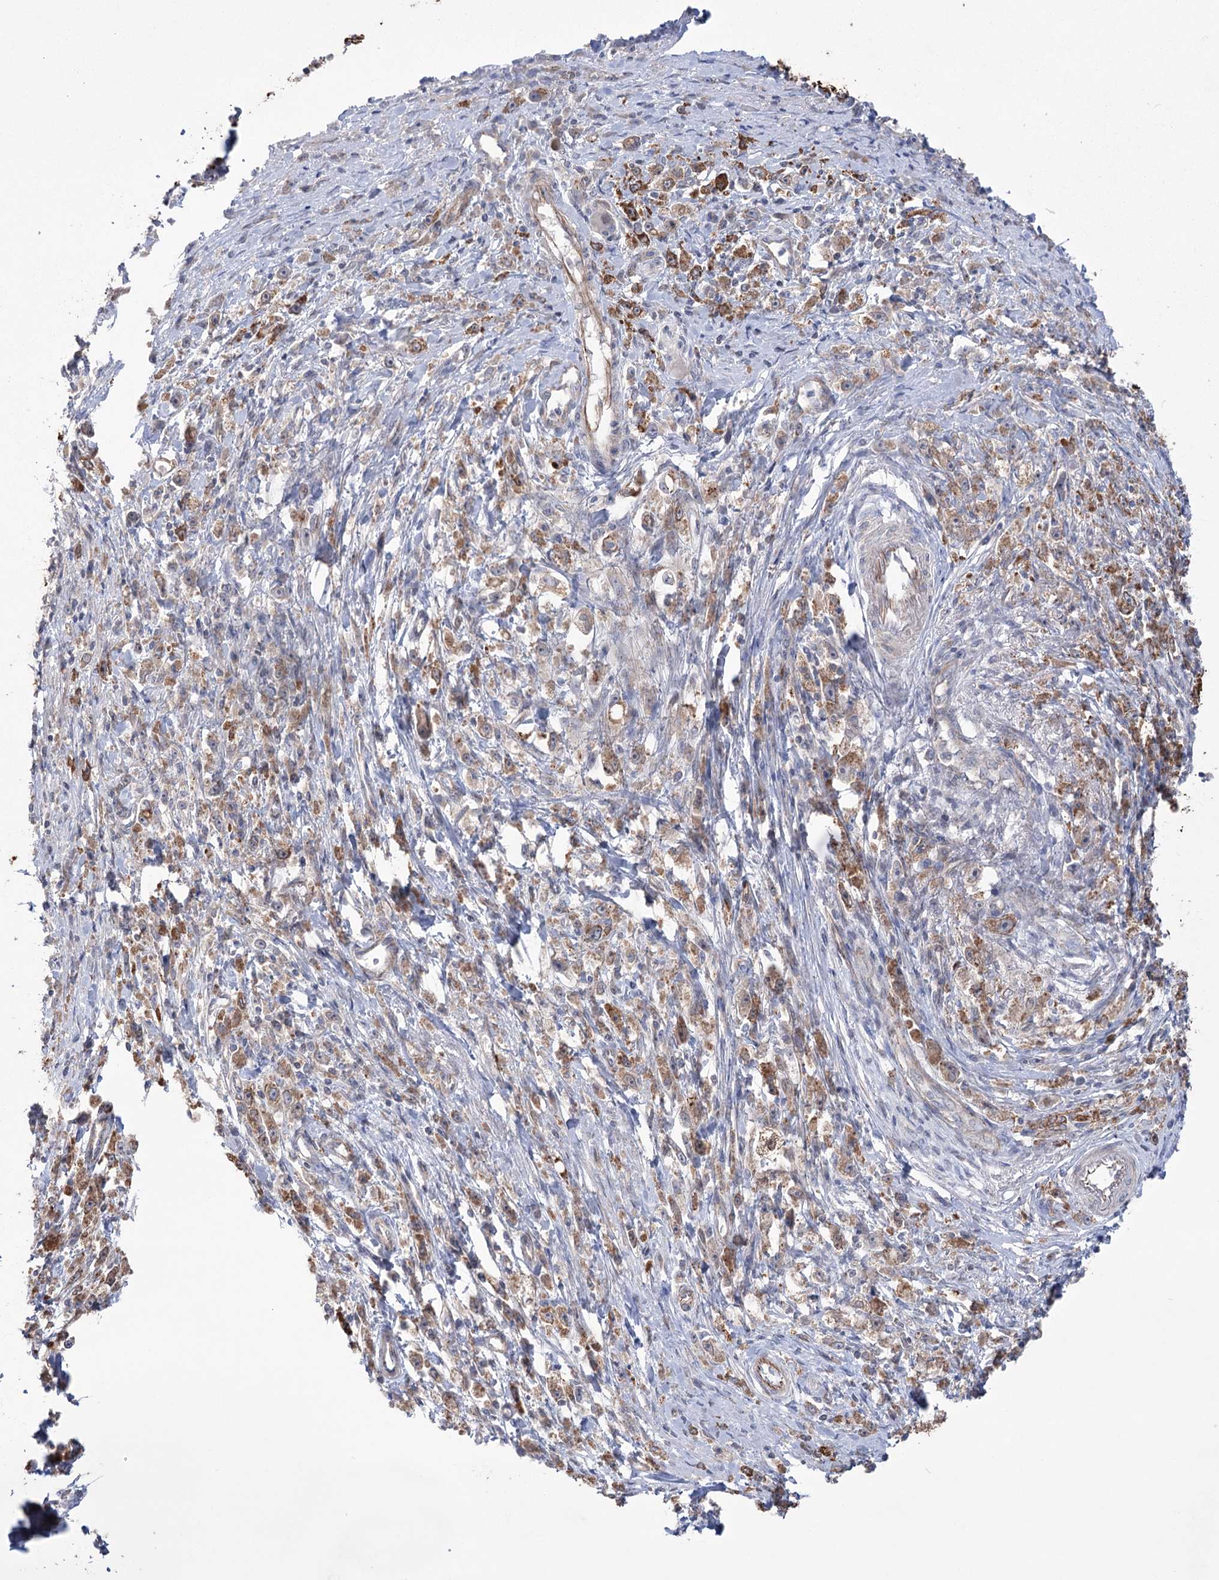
{"staining": {"intensity": "moderate", "quantity": ">75%", "location": "cytoplasmic/membranous"}, "tissue": "stomach cancer", "cell_type": "Tumor cells", "image_type": "cancer", "snomed": [{"axis": "morphology", "description": "Adenocarcinoma, NOS"}, {"axis": "topography", "description": "Stomach"}], "caption": "Immunohistochemical staining of human stomach adenocarcinoma shows medium levels of moderate cytoplasmic/membranous positivity in approximately >75% of tumor cells.", "gene": "TRIM71", "patient": {"sex": "female", "age": 59}}